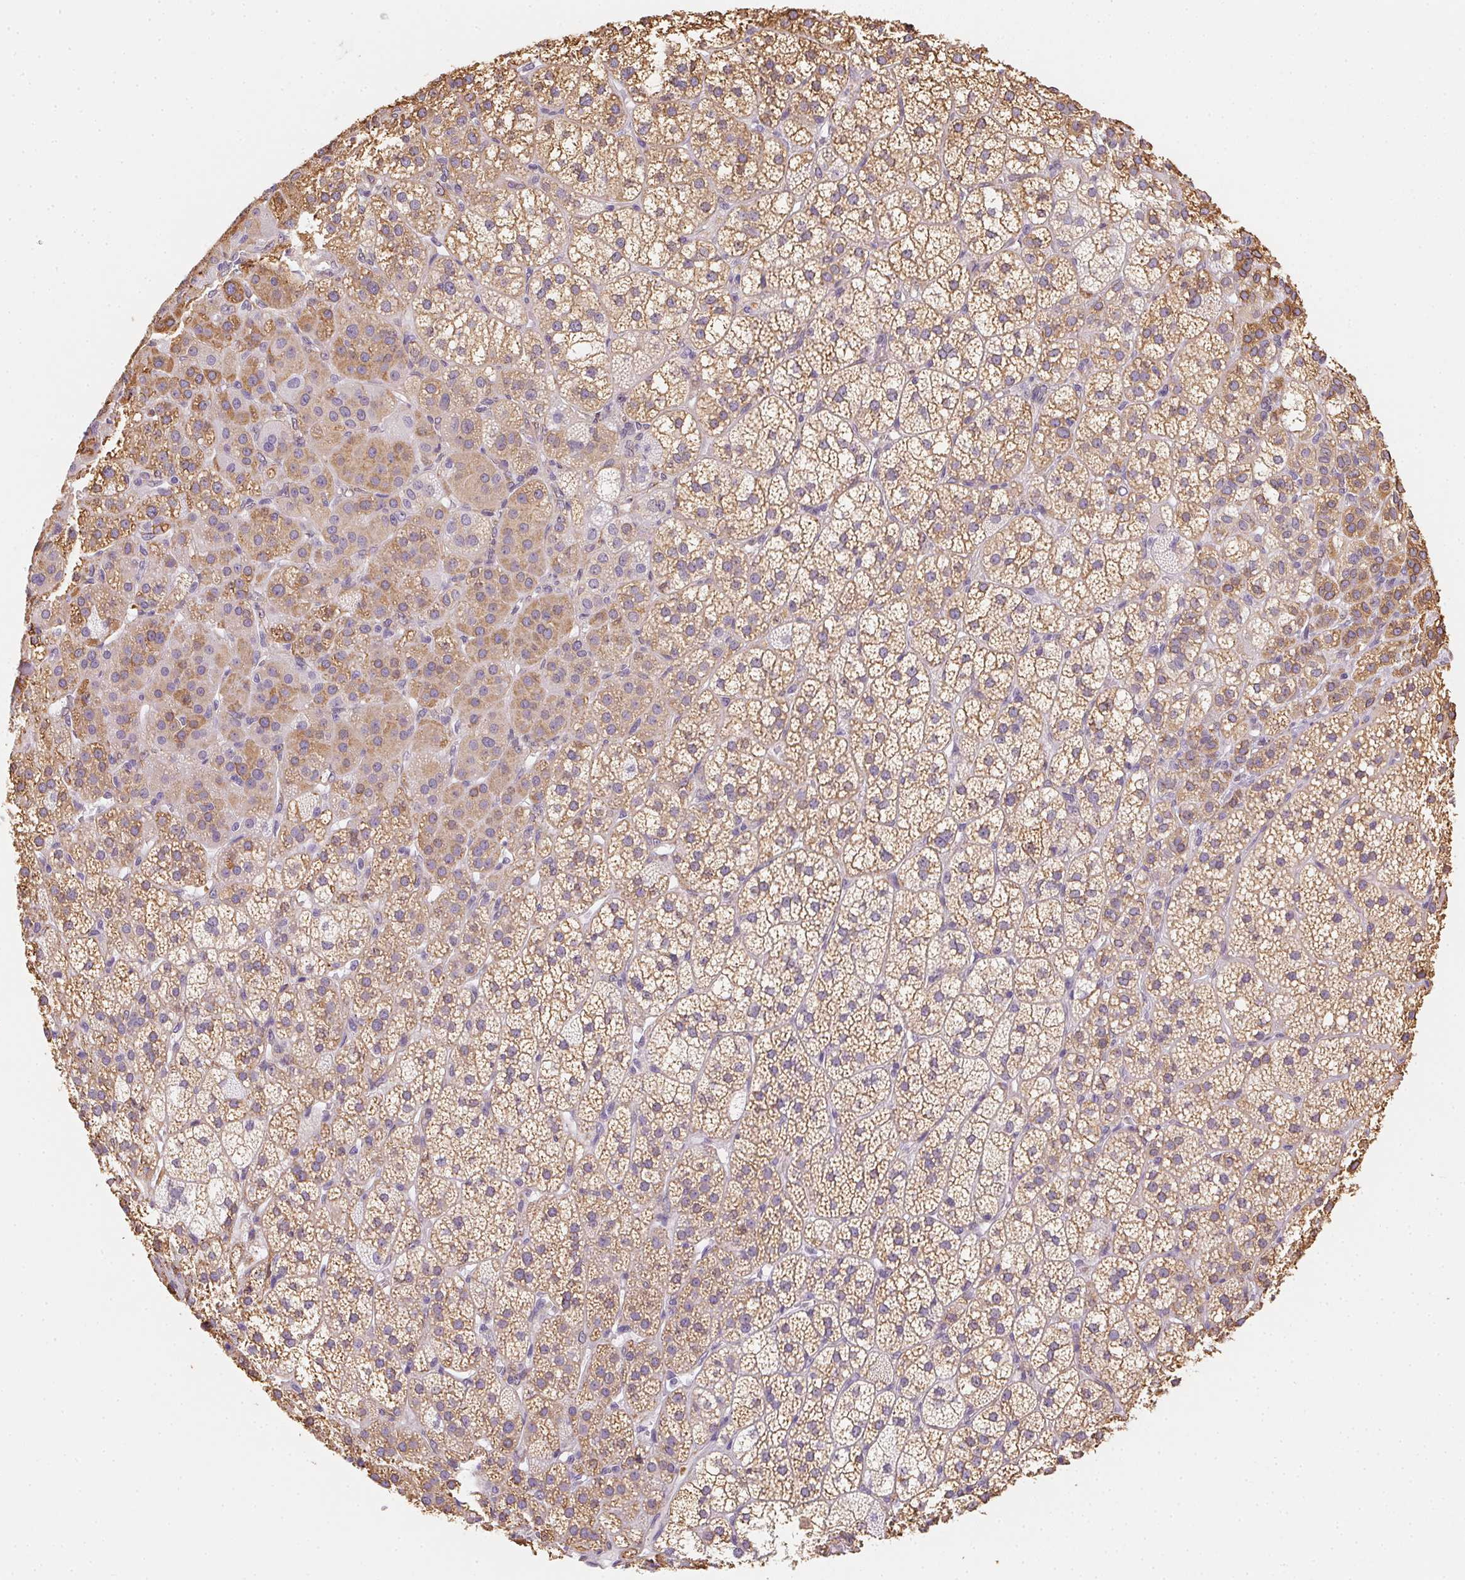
{"staining": {"intensity": "moderate", "quantity": ">75%", "location": "cytoplasmic/membranous"}, "tissue": "adrenal gland", "cell_type": "Glandular cells", "image_type": "normal", "snomed": [{"axis": "morphology", "description": "Normal tissue, NOS"}, {"axis": "topography", "description": "Adrenal gland"}], "caption": "Protein expression by immunohistochemistry displays moderate cytoplasmic/membranous expression in approximately >75% of glandular cells in normal adrenal gland. (brown staining indicates protein expression, while blue staining denotes nuclei).", "gene": "RSBN1", "patient": {"sex": "female", "age": 60}}